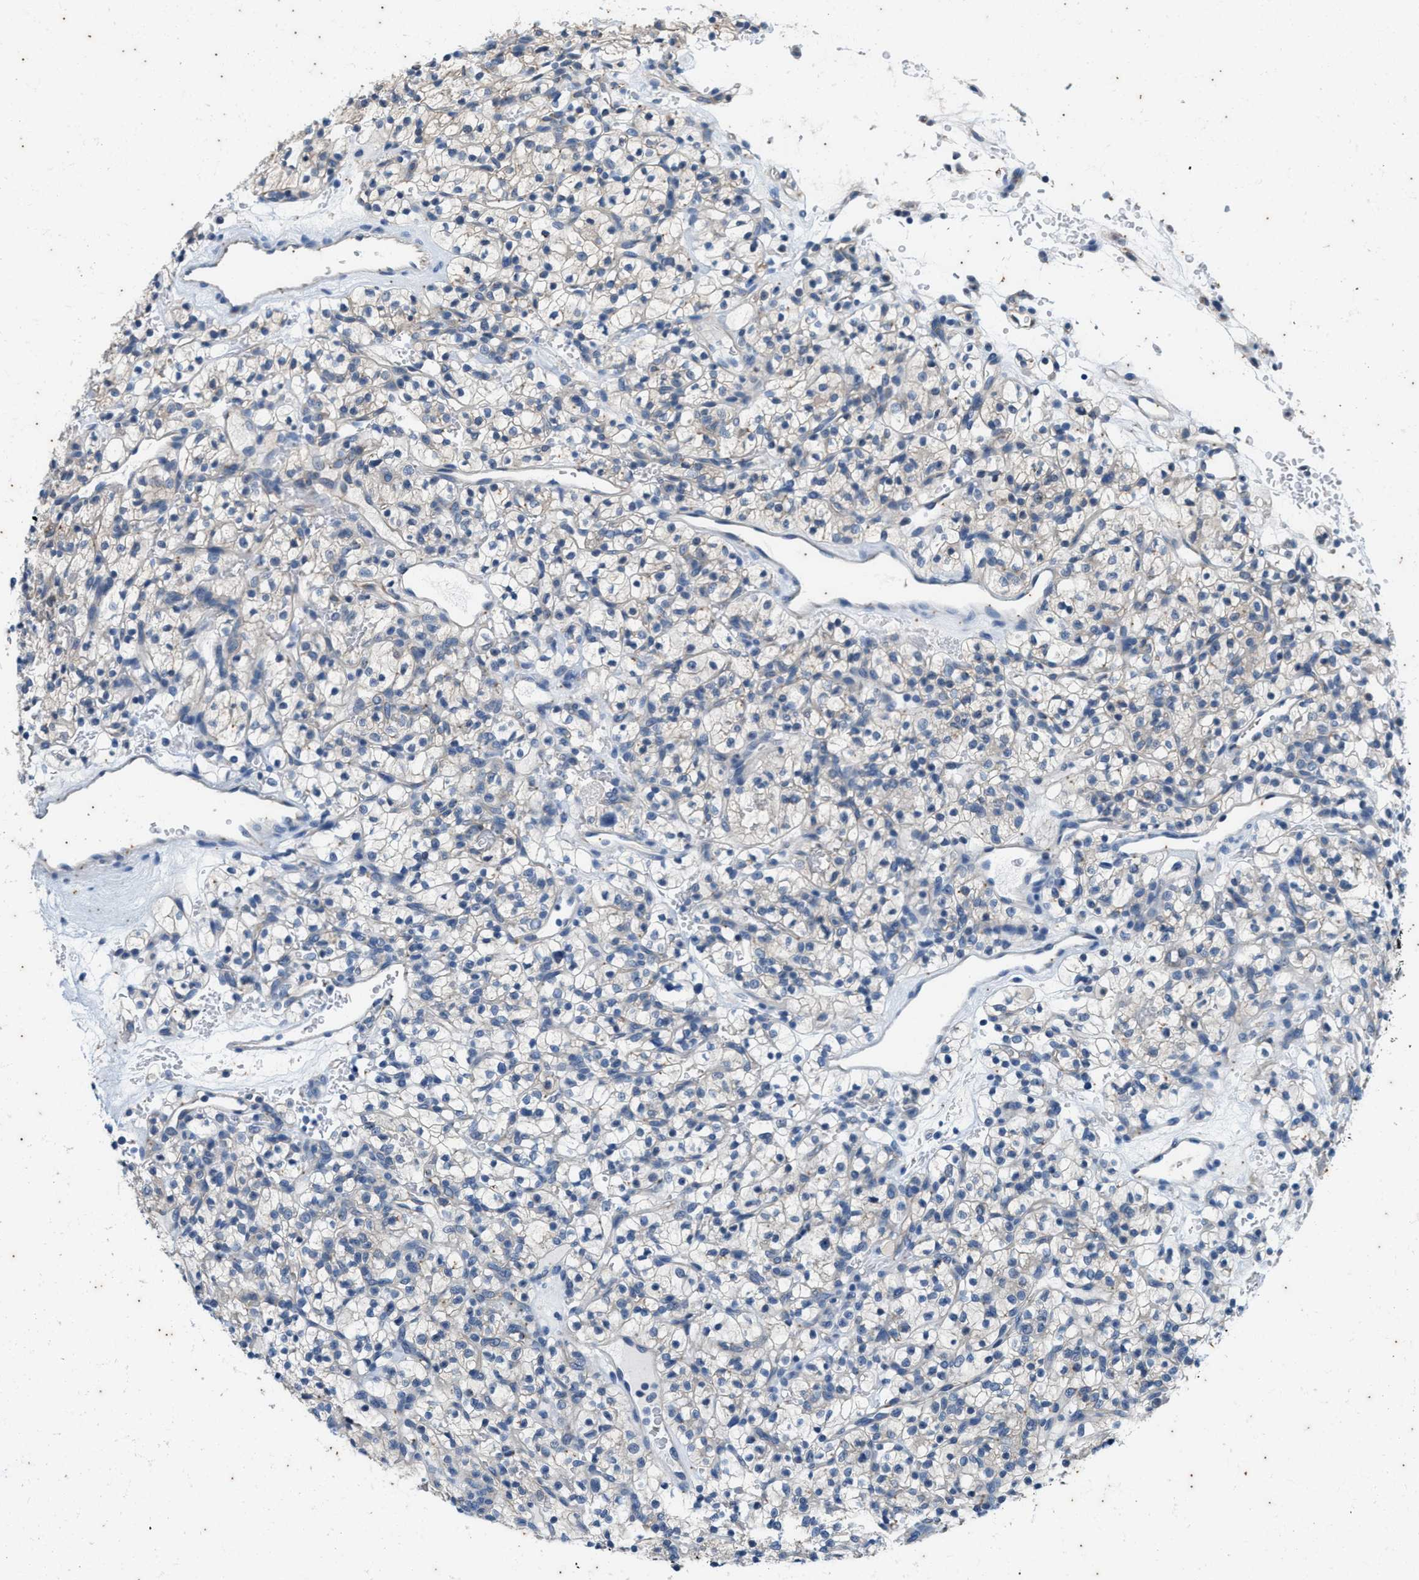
{"staining": {"intensity": "negative", "quantity": "none", "location": "none"}, "tissue": "renal cancer", "cell_type": "Tumor cells", "image_type": "cancer", "snomed": [{"axis": "morphology", "description": "Adenocarcinoma, NOS"}, {"axis": "topography", "description": "Kidney"}], "caption": "DAB (3,3'-diaminobenzidine) immunohistochemical staining of human renal cancer shows no significant staining in tumor cells. (DAB (3,3'-diaminobenzidine) IHC with hematoxylin counter stain).", "gene": "COX19", "patient": {"sex": "female", "age": 57}}